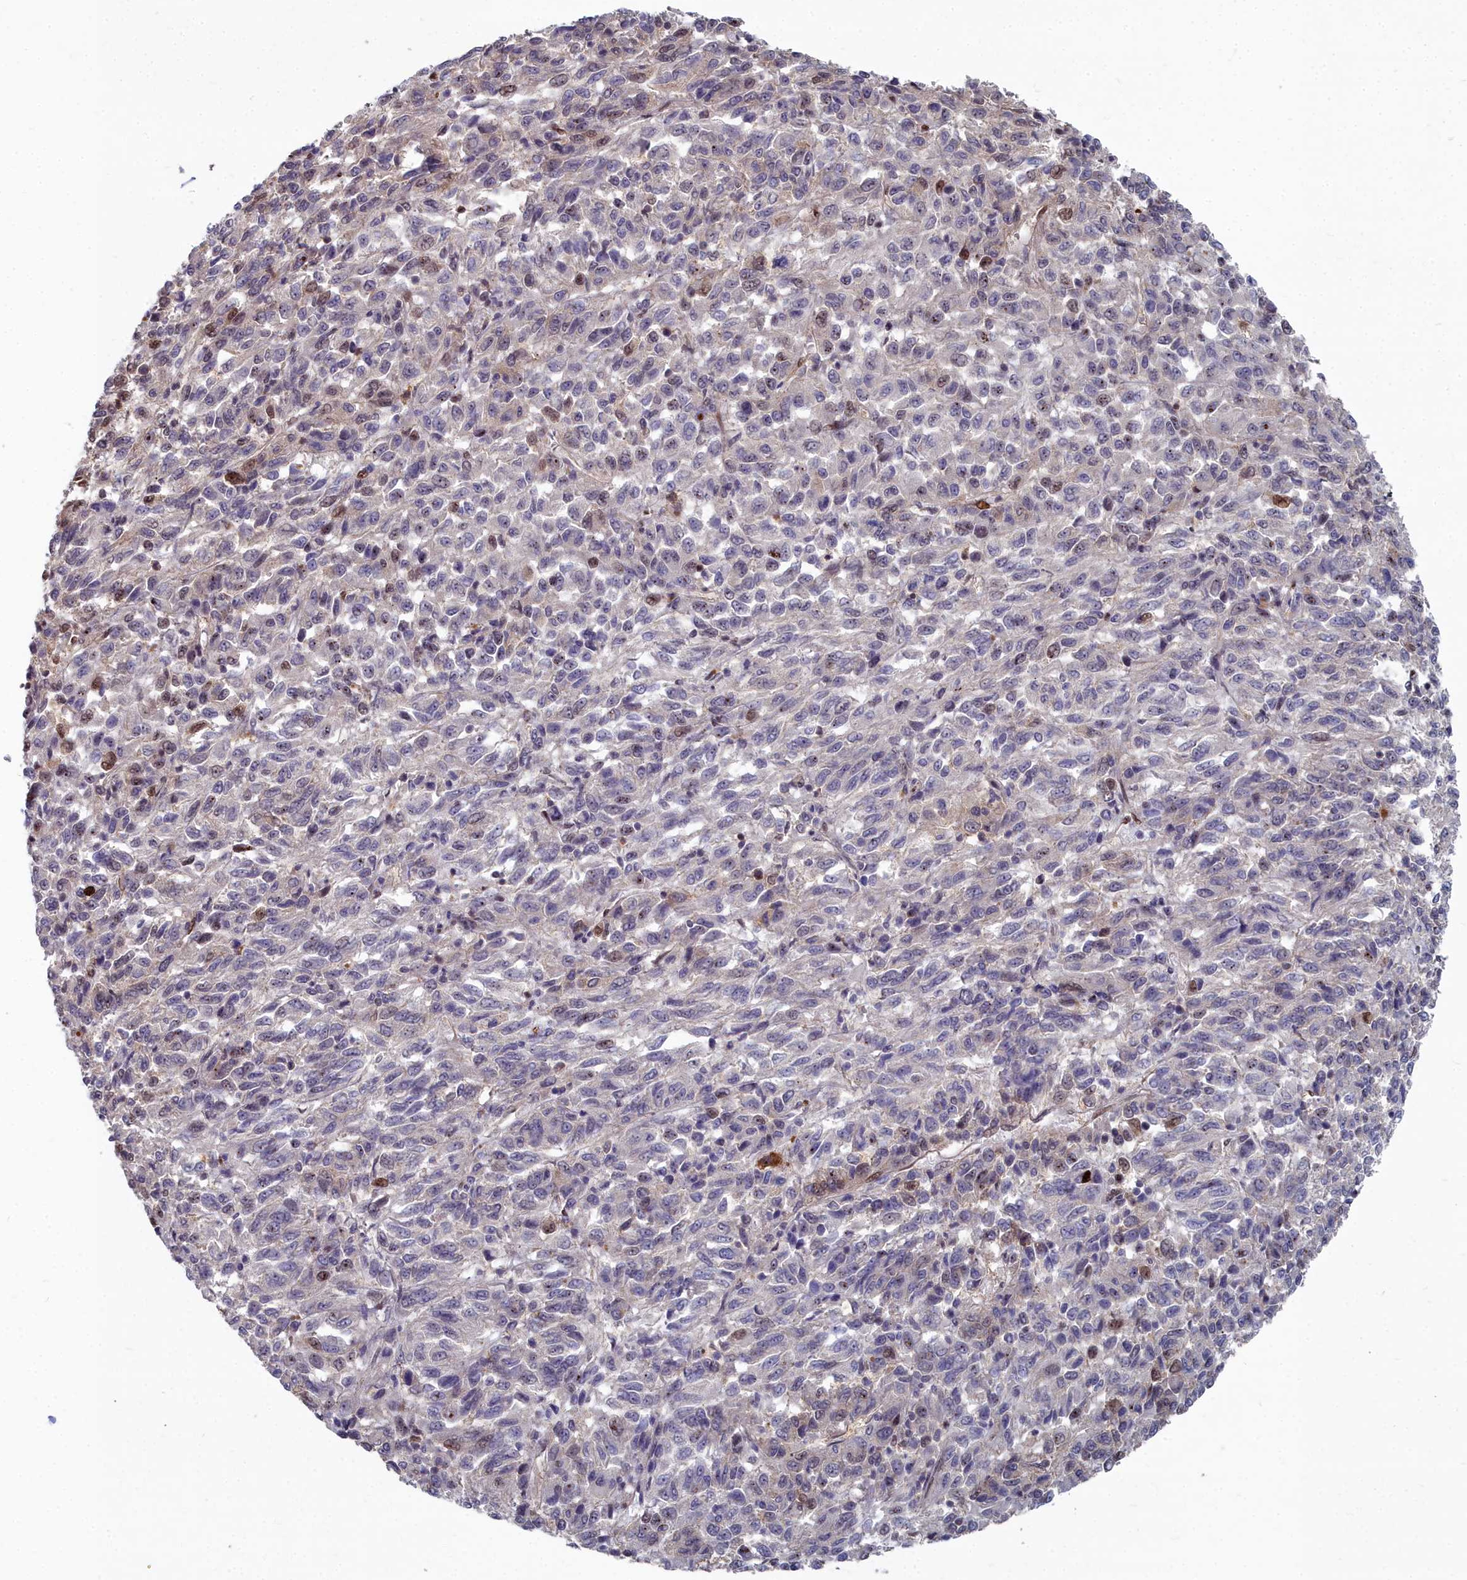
{"staining": {"intensity": "moderate", "quantity": "<25%", "location": "nuclear"}, "tissue": "melanoma", "cell_type": "Tumor cells", "image_type": "cancer", "snomed": [{"axis": "morphology", "description": "Malignant melanoma, Metastatic site"}, {"axis": "topography", "description": "Lung"}], "caption": "Immunohistochemistry of human malignant melanoma (metastatic site) reveals low levels of moderate nuclear positivity in about <25% of tumor cells. (Brightfield microscopy of DAB IHC at high magnification).", "gene": "RPS27A", "patient": {"sex": "male", "age": 64}}